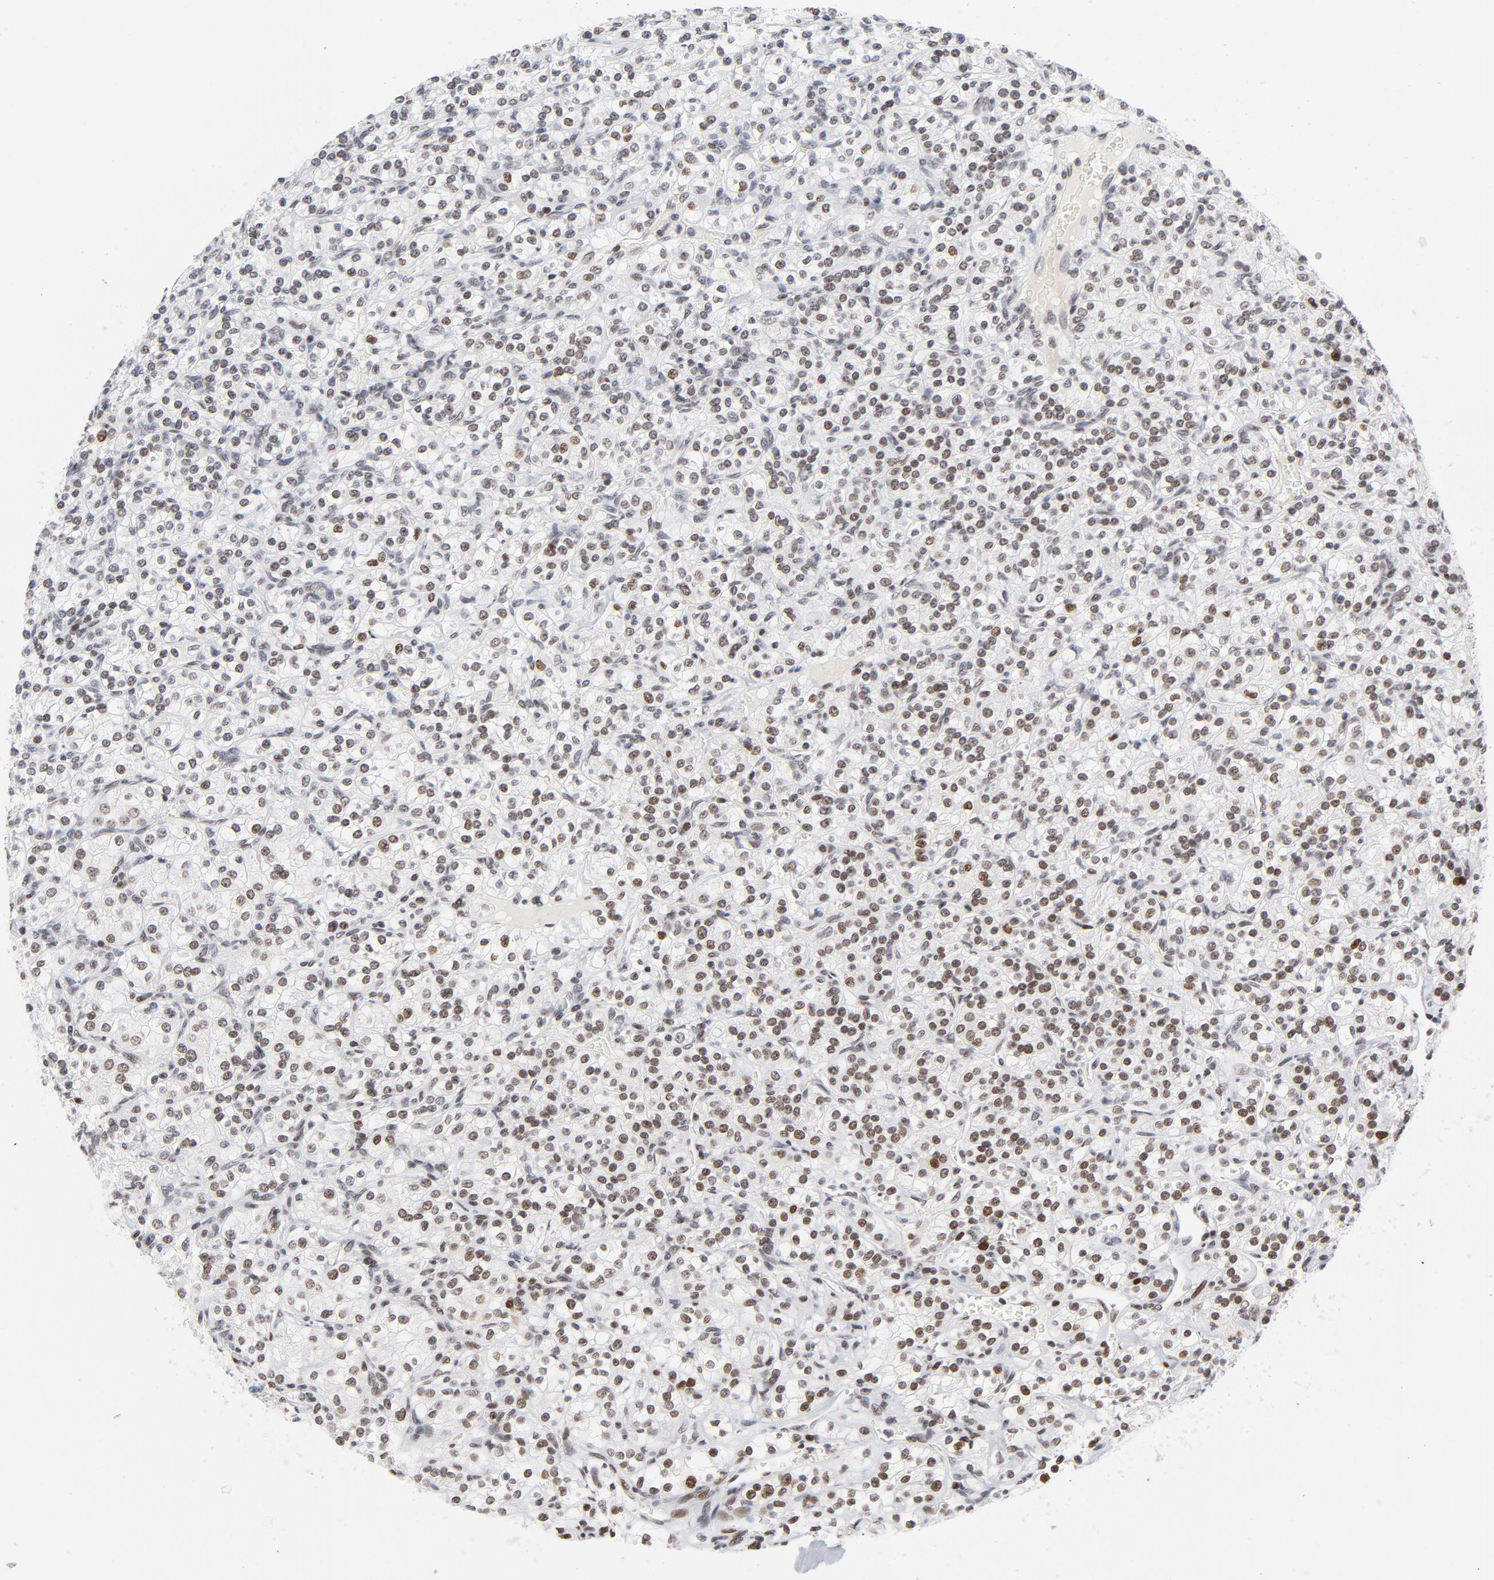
{"staining": {"intensity": "weak", "quantity": "<25%", "location": "nuclear"}, "tissue": "renal cancer", "cell_type": "Tumor cells", "image_type": "cancer", "snomed": [{"axis": "morphology", "description": "Adenocarcinoma, NOS"}, {"axis": "topography", "description": "Kidney"}], "caption": "Tumor cells show no significant protein expression in renal cancer (adenocarcinoma).", "gene": "RFC4", "patient": {"sex": "male", "age": 77}}